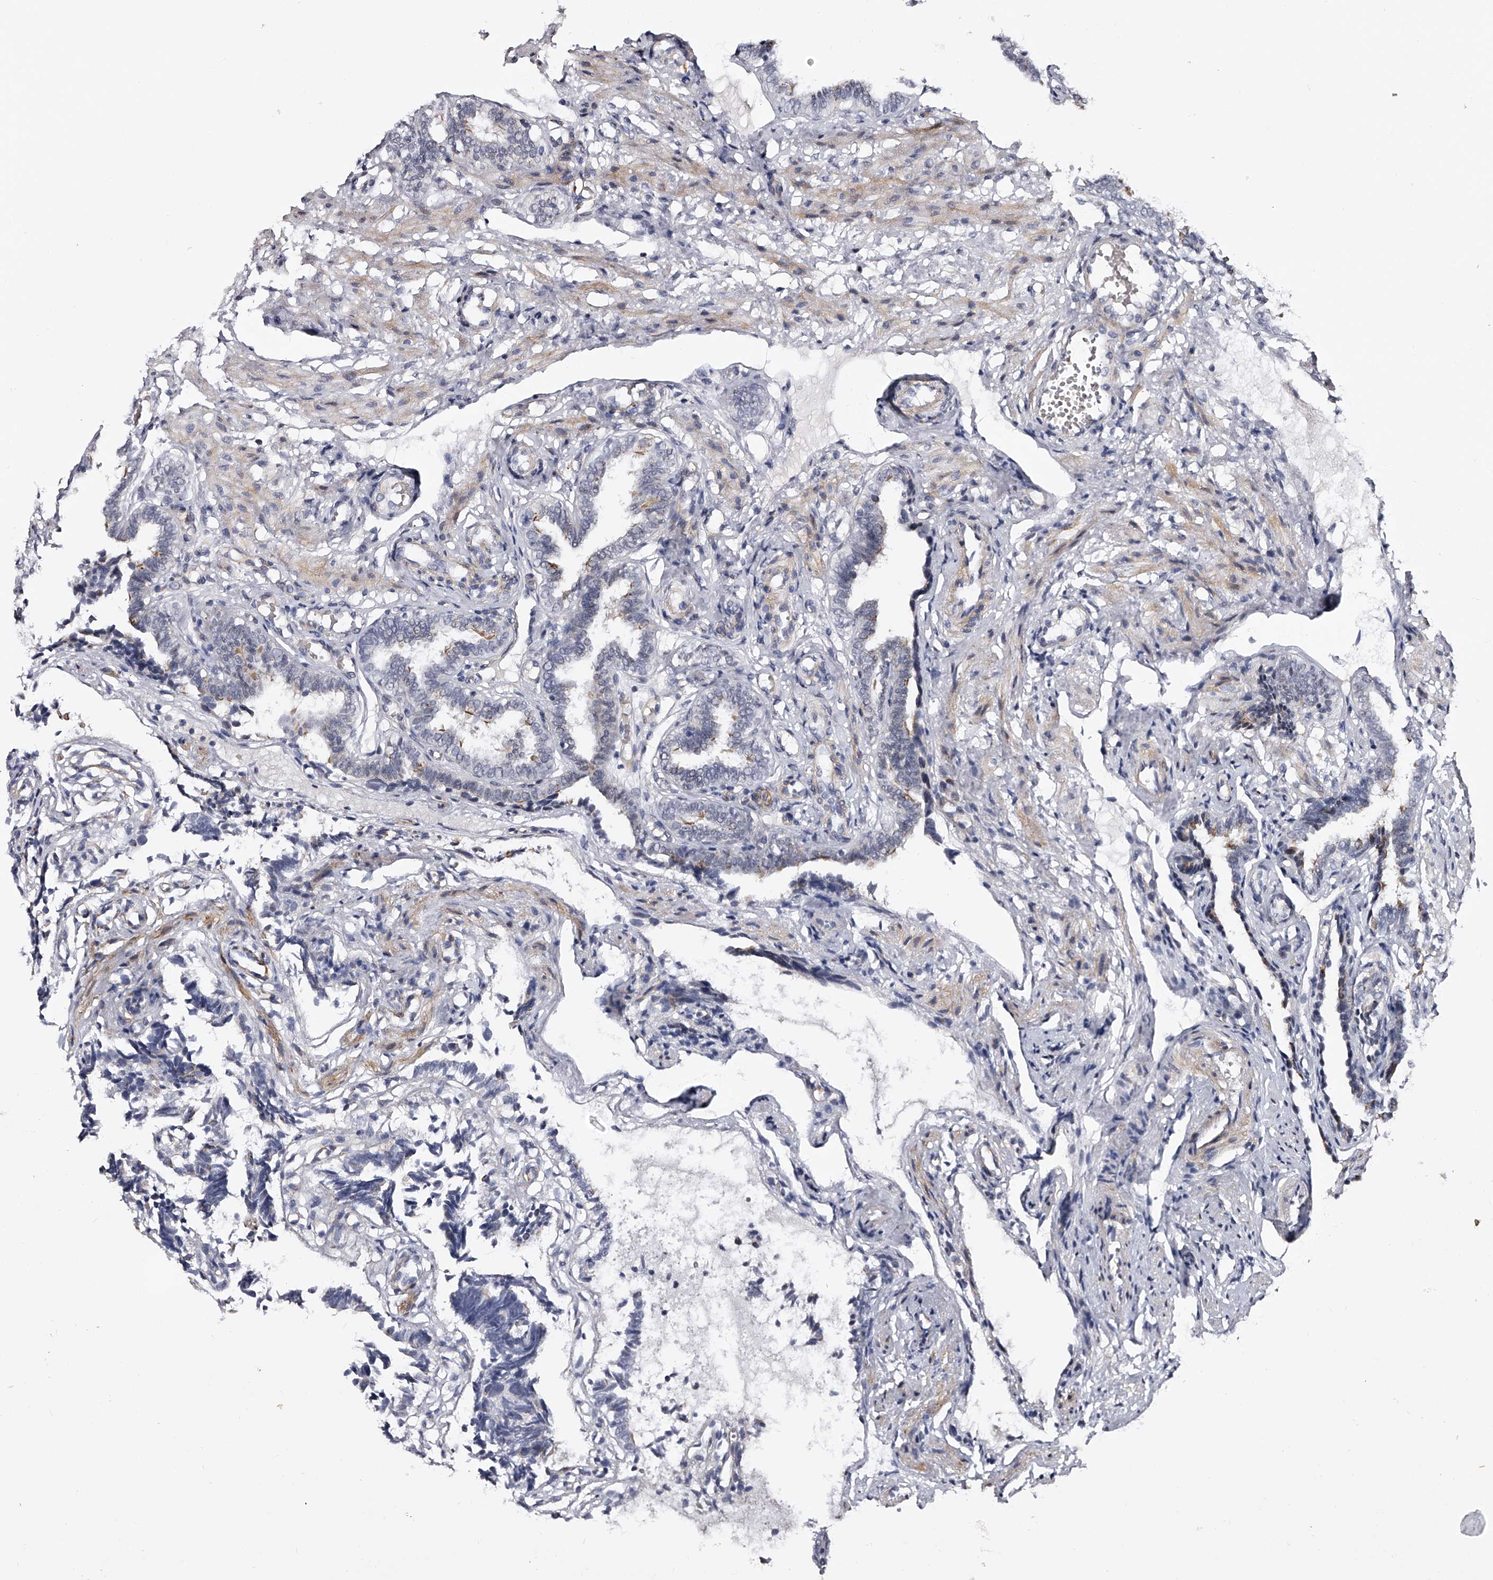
{"staining": {"intensity": "moderate", "quantity": "25%-75%", "location": "cytoplasmic/membranous"}, "tissue": "fallopian tube", "cell_type": "Glandular cells", "image_type": "normal", "snomed": [{"axis": "morphology", "description": "Normal tissue, NOS"}, {"axis": "topography", "description": "Fallopian tube"}], "caption": "Protein expression analysis of unremarkable human fallopian tube reveals moderate cytoplasmic/membranous expression in approximately 25%-75% of glandular cells. (DAB (3,3'-diaminobenzidine) IHC, brown staining for protein, blue staining for nuclei).", "gene": "MDN1", "patient": {"sex": "female", "age": 39}}